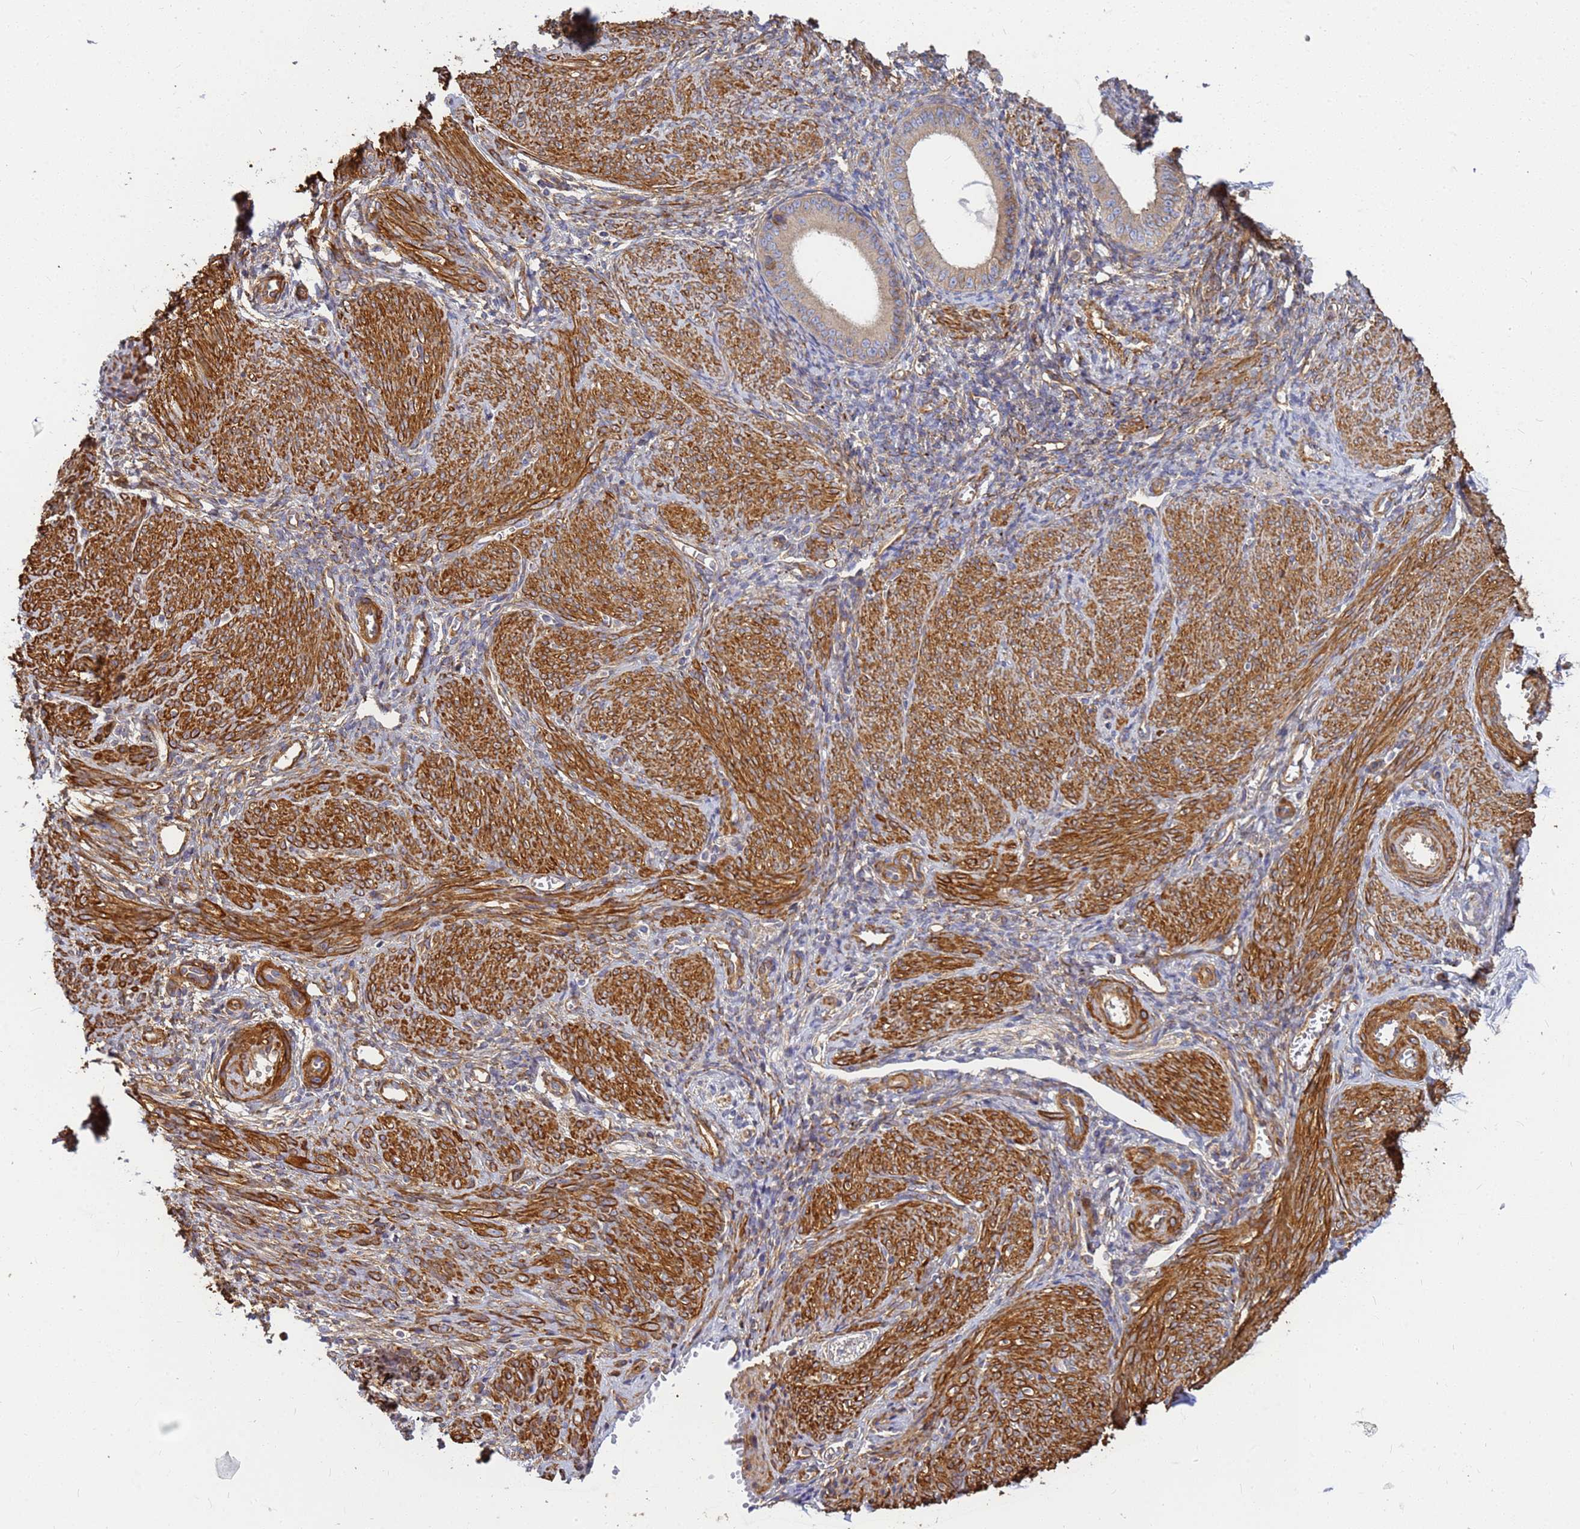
{"staining": {"intensity": "moderate", "quantity": ">75%", "location": "cytoplasmic/membranous"}, "tissue": "endometrium", "cell_type": "Cells in endometrial stroma", "image_type": "normal", "snomed": [{"axis": "morphology", "description": "Normal tissue, NOS"}, {"axis": "topography", "description": "Endometrium"}], "caption": "Endometrium stained with DAB immunohistochemistry (IHC) shows medium levels of moderate cytoplasmic/membranous expression in about >75% of cells in endometrial stroma.", "gene": "C2CD5", "patient": {"sex": "female", "age": 49}}